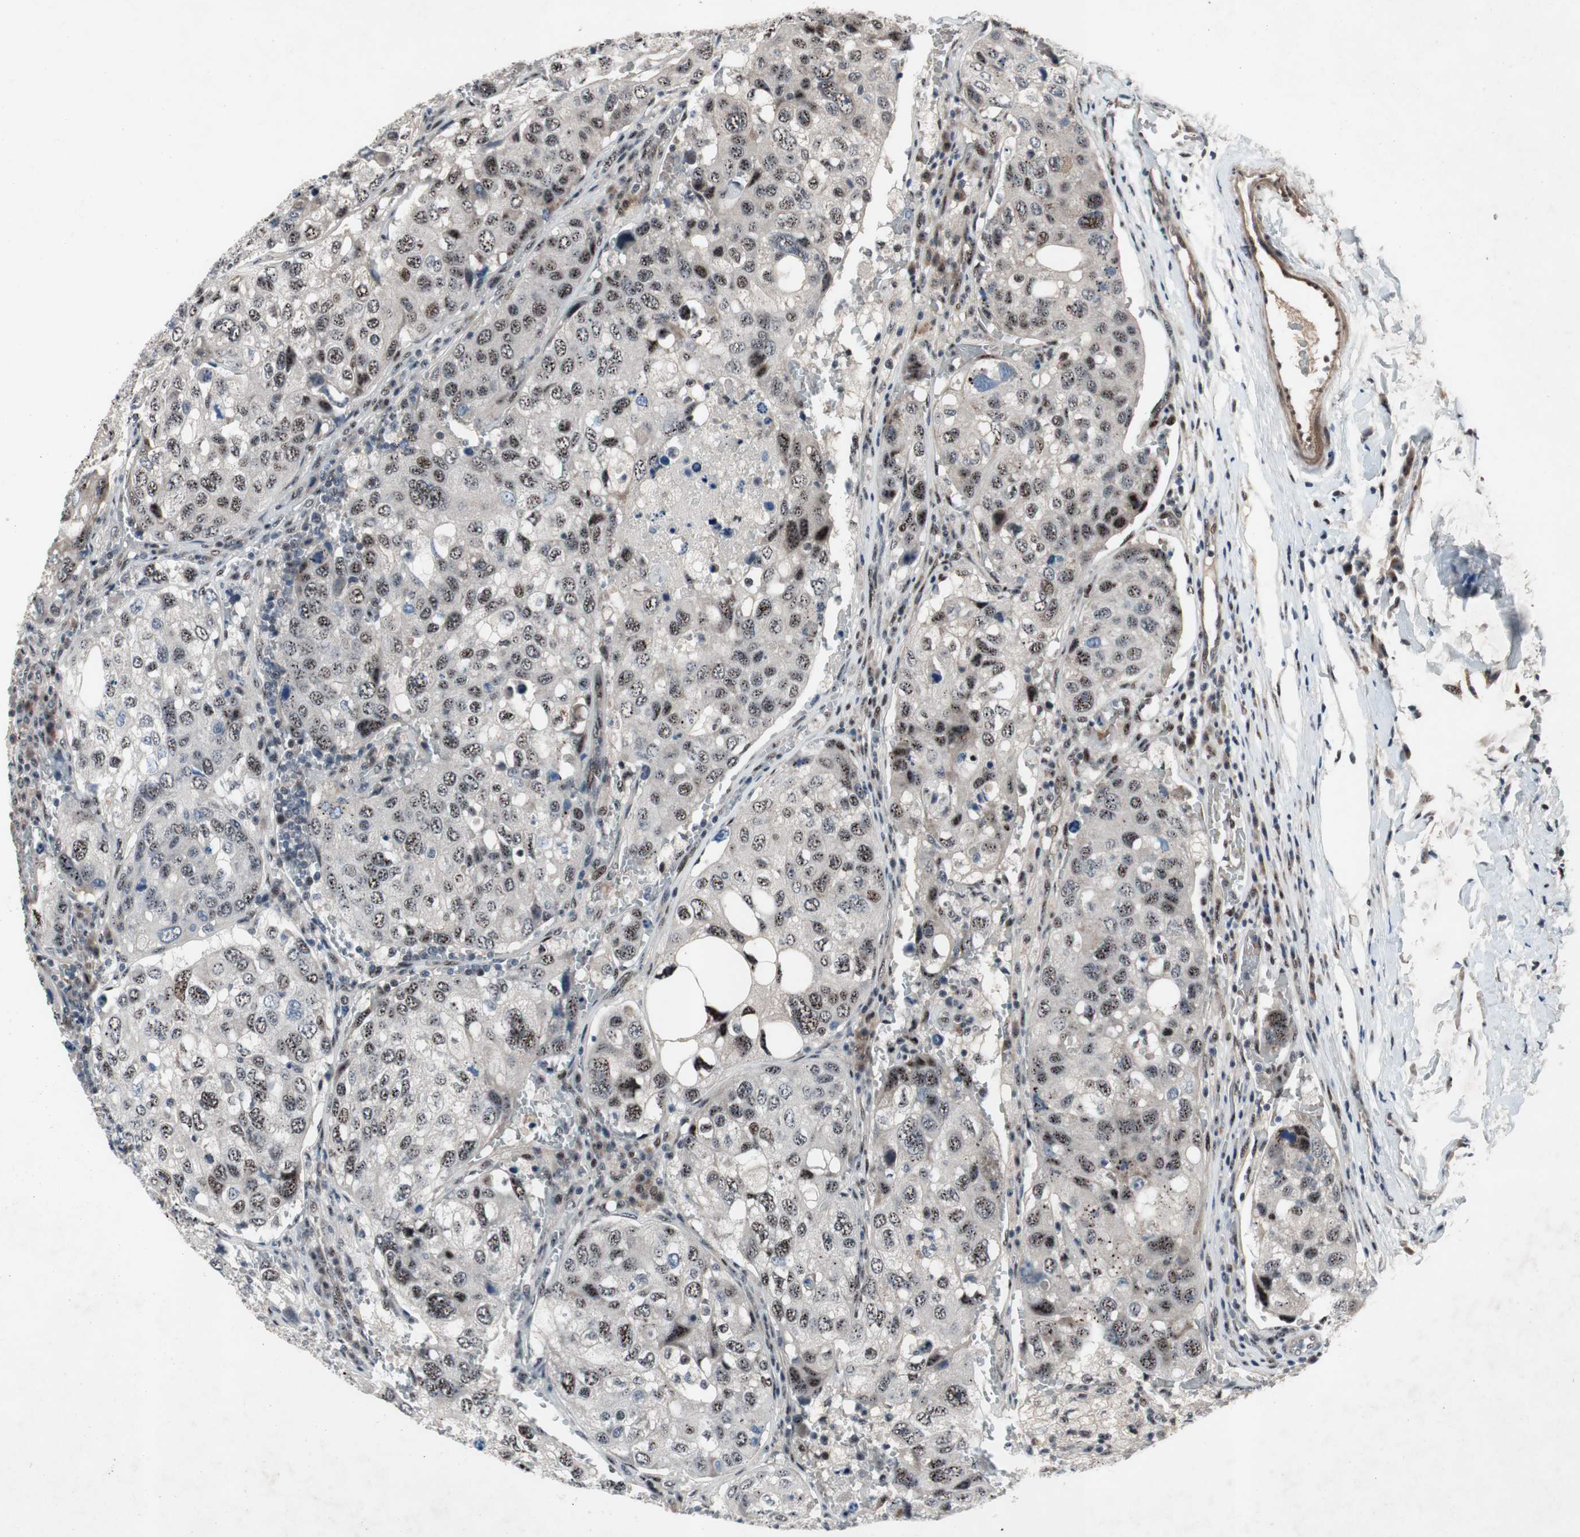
{"staining": {"intensity": "weak", "quantity": ">75%", "location": "nuclear"}, "tissue": "urothelial cancer", "cell_type": "Tumor cells", "image_type": "cancer", "snomed": [{"axis": "morphology", "description": "Urothelial carcinoma, High grade"}, {"axis": "topography", "description": "Lymph node"}, {"axis": "topography", "description": "Urinary bladder"}], "caption": "Urothelial cancer was stained to show a protein in brown. There is low levels of weak nuclear expression in about >75% of tumor cells. Using DAB (brown) and hematoxylin (blue) stains, captured at high magnification using brightfield microscopy.", "gene": "SOX7", "patient": {"sex": "male", "age": 51}}